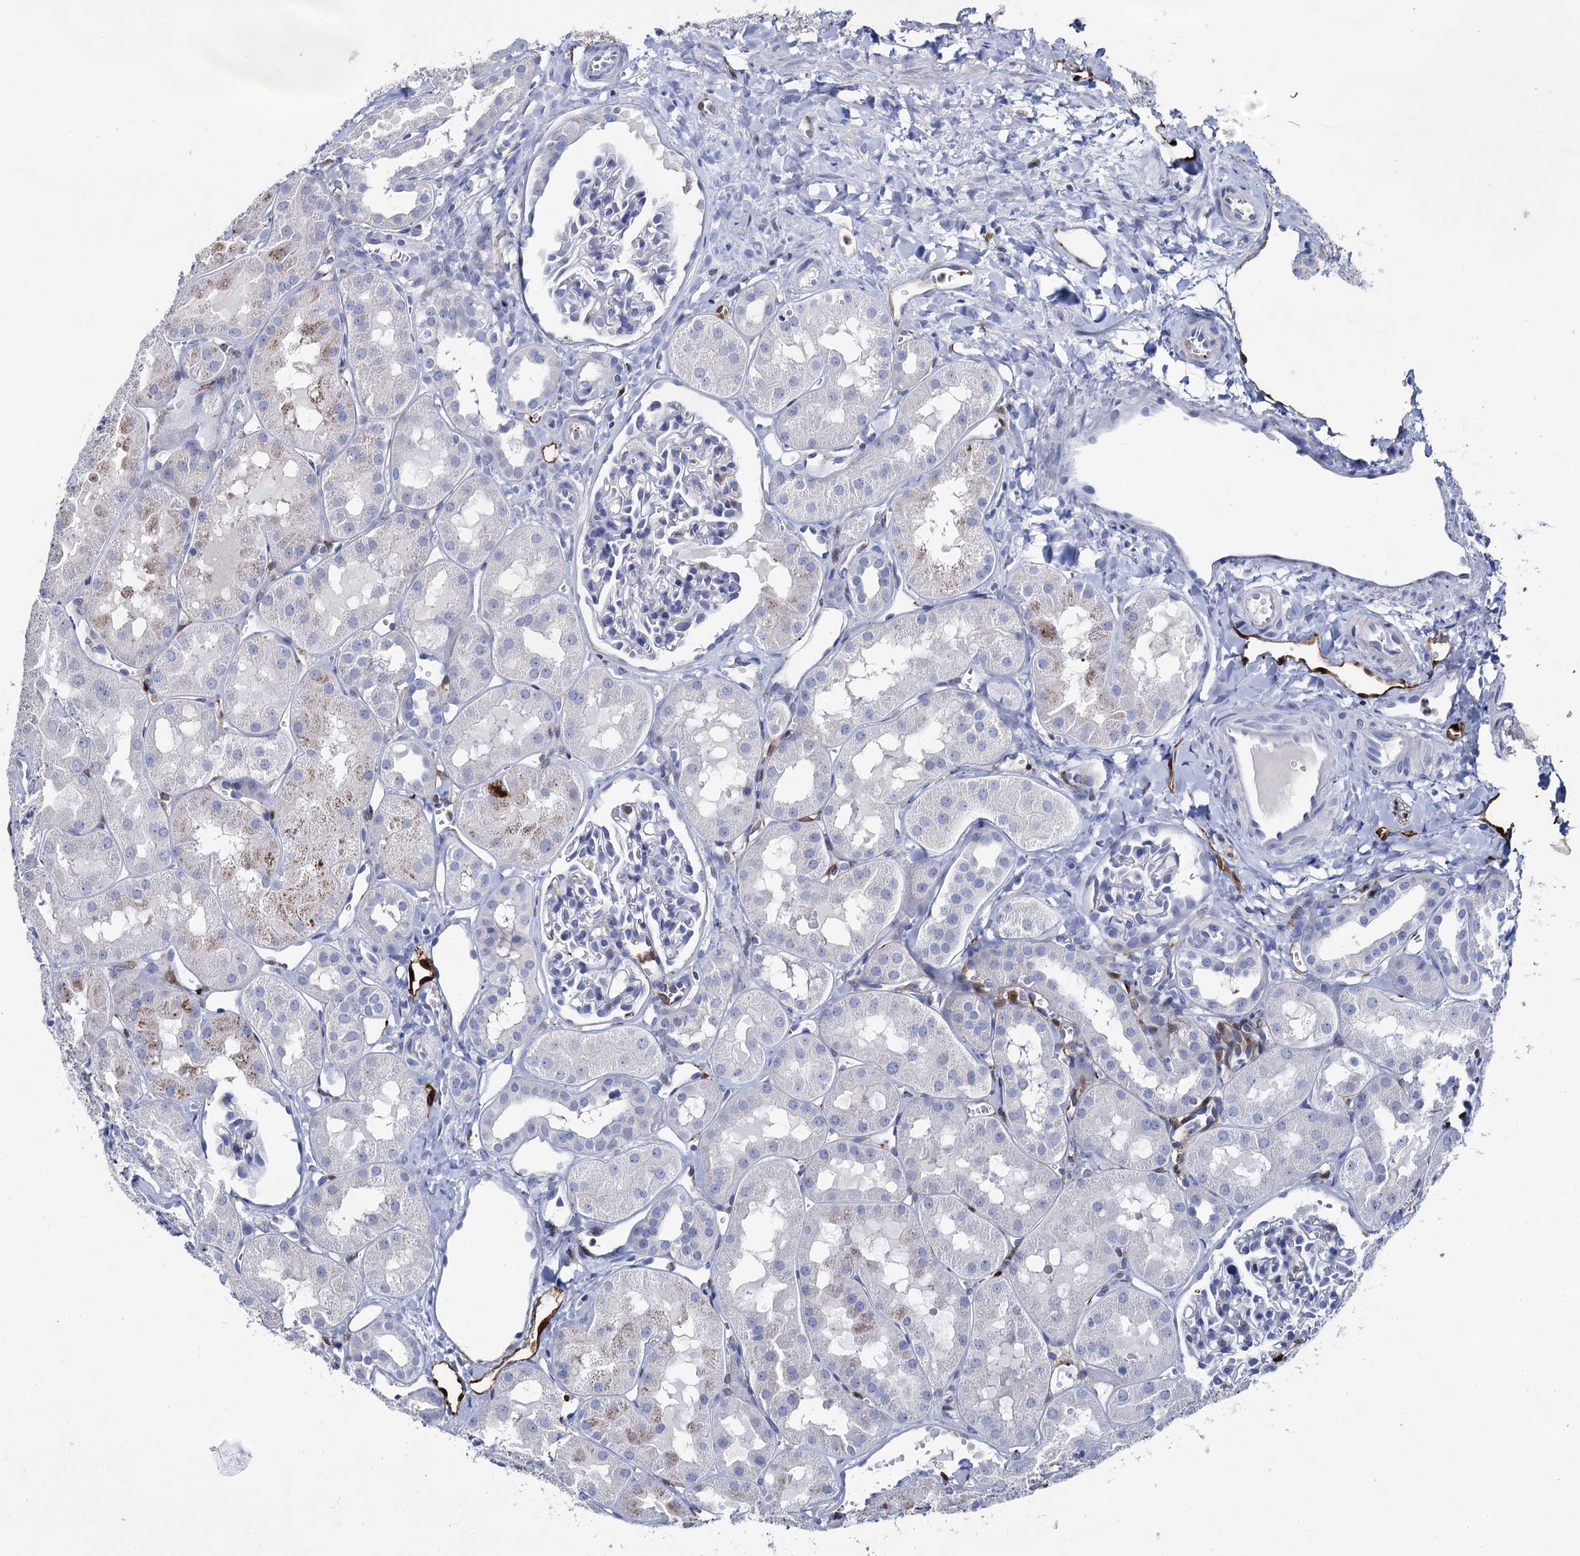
{"staining": {"intensity": "negative", "quantity": "none", "location": "none"}, "tissue": "kidney", "cell_type": "Cells in glomeruli", "image_type": "normal", "snomed": [{"axis": "morphology", "description": "Normal tissue, NOS"}, {"axis": "topography", "description": "Kidney"}, {"axis": "topography", "description": "Urinary bladder"}], "caption": "Cells in glomeruli are negative for brown protein staining in normal kidney. (DAB (3,3'-diaminobenzidine) immunohistochemistry, high magnification).", "gene": "FABP5", "patient": {"sex": "male", "age": 16}}